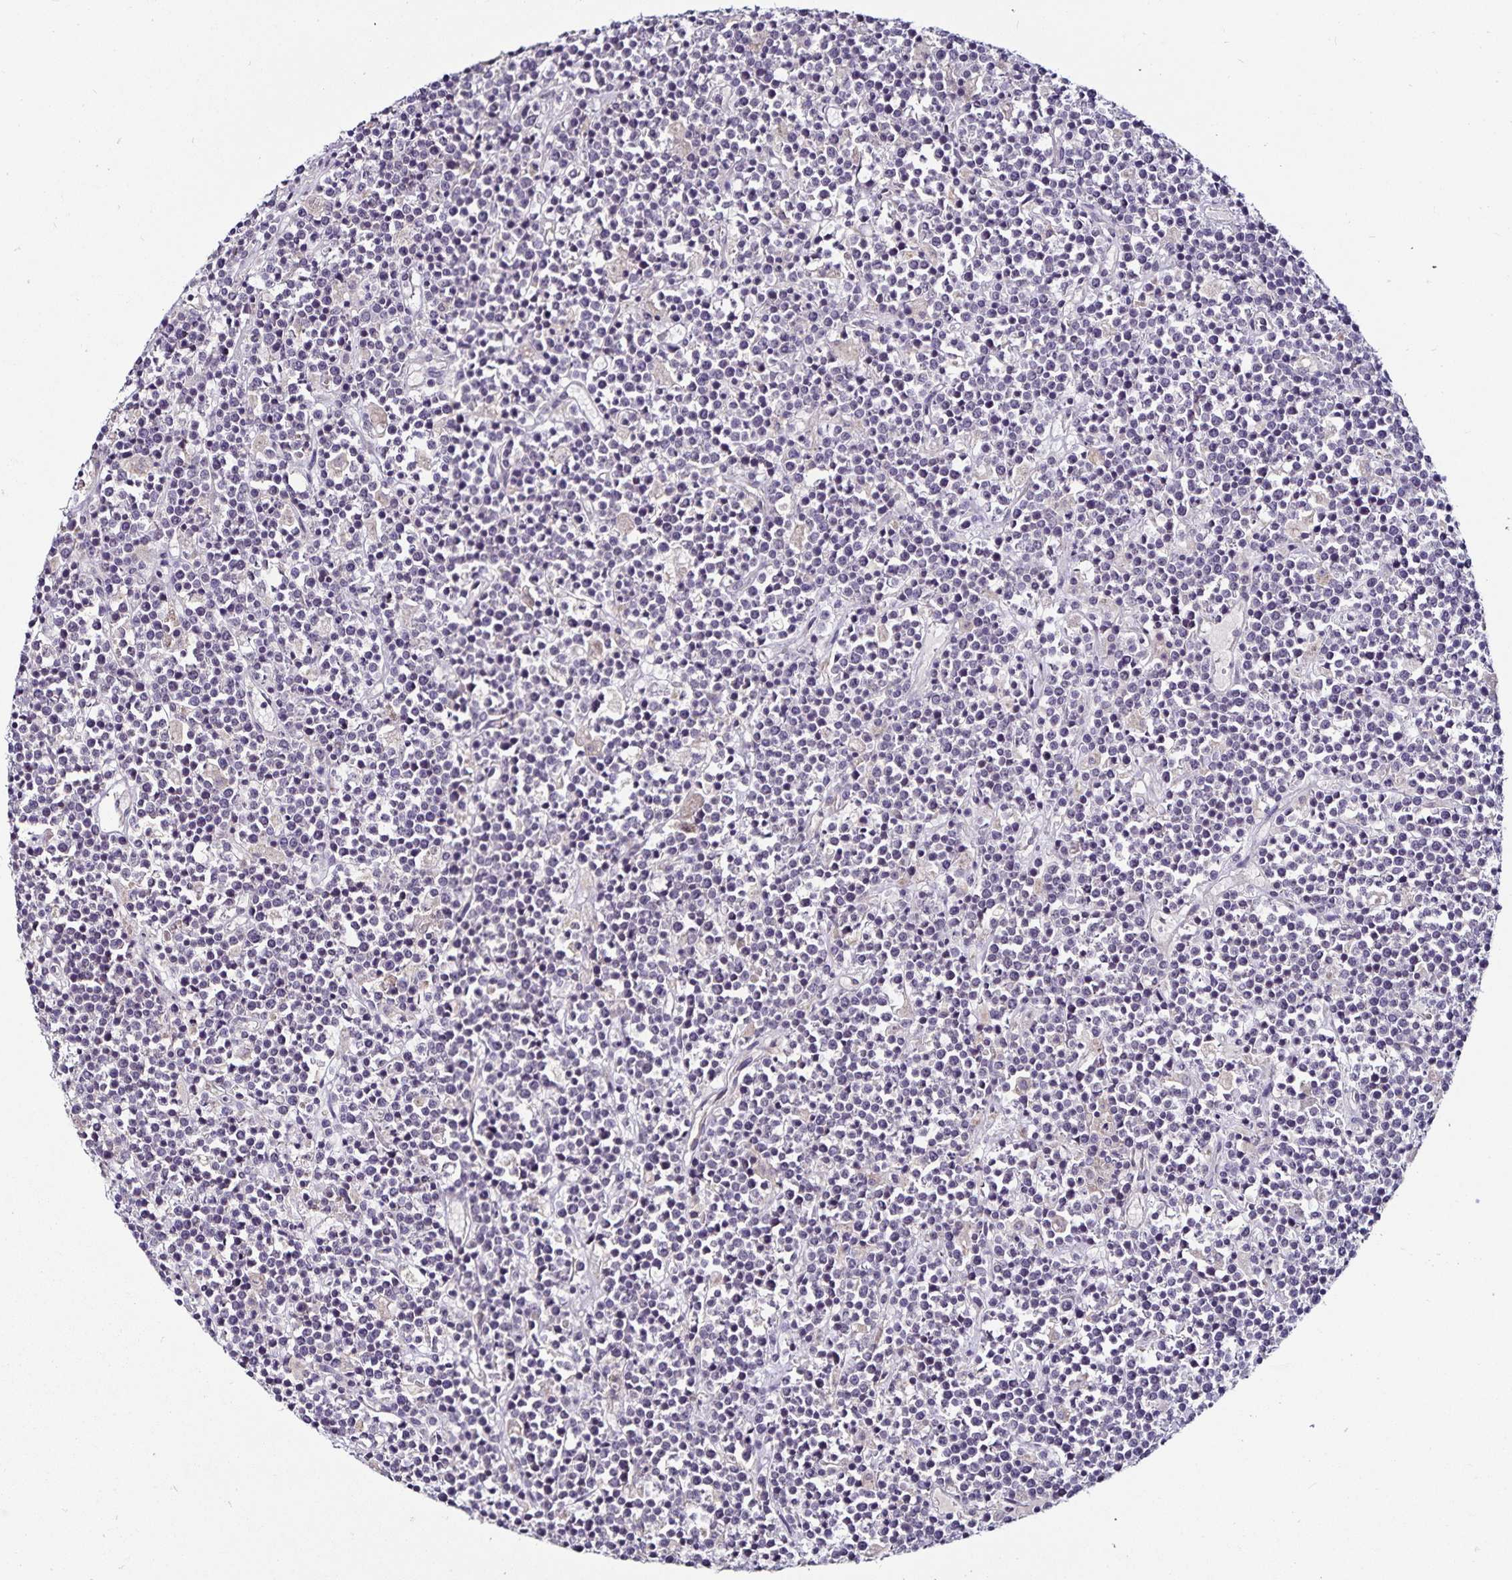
{"staining": {"intensity": "negative", "quantity": "none", "location": "none"}, "tissue": "lymphoma", "cell_type": "Tumor cells", "image_type": "cancer", "snomed": [{"axis": "morphology", "description": "Malignant lymphoma, non-Hodgkin's type, High grade"}, {"axis": "topography", "description": "Ovary"}], "caption": "Tumor cells are negative for brown protein staining in high-grade malignant lymphoma, non-Hodgkin's type.", "gene": "ACSL5", "patient": {"sex": "female", "age": 56}}